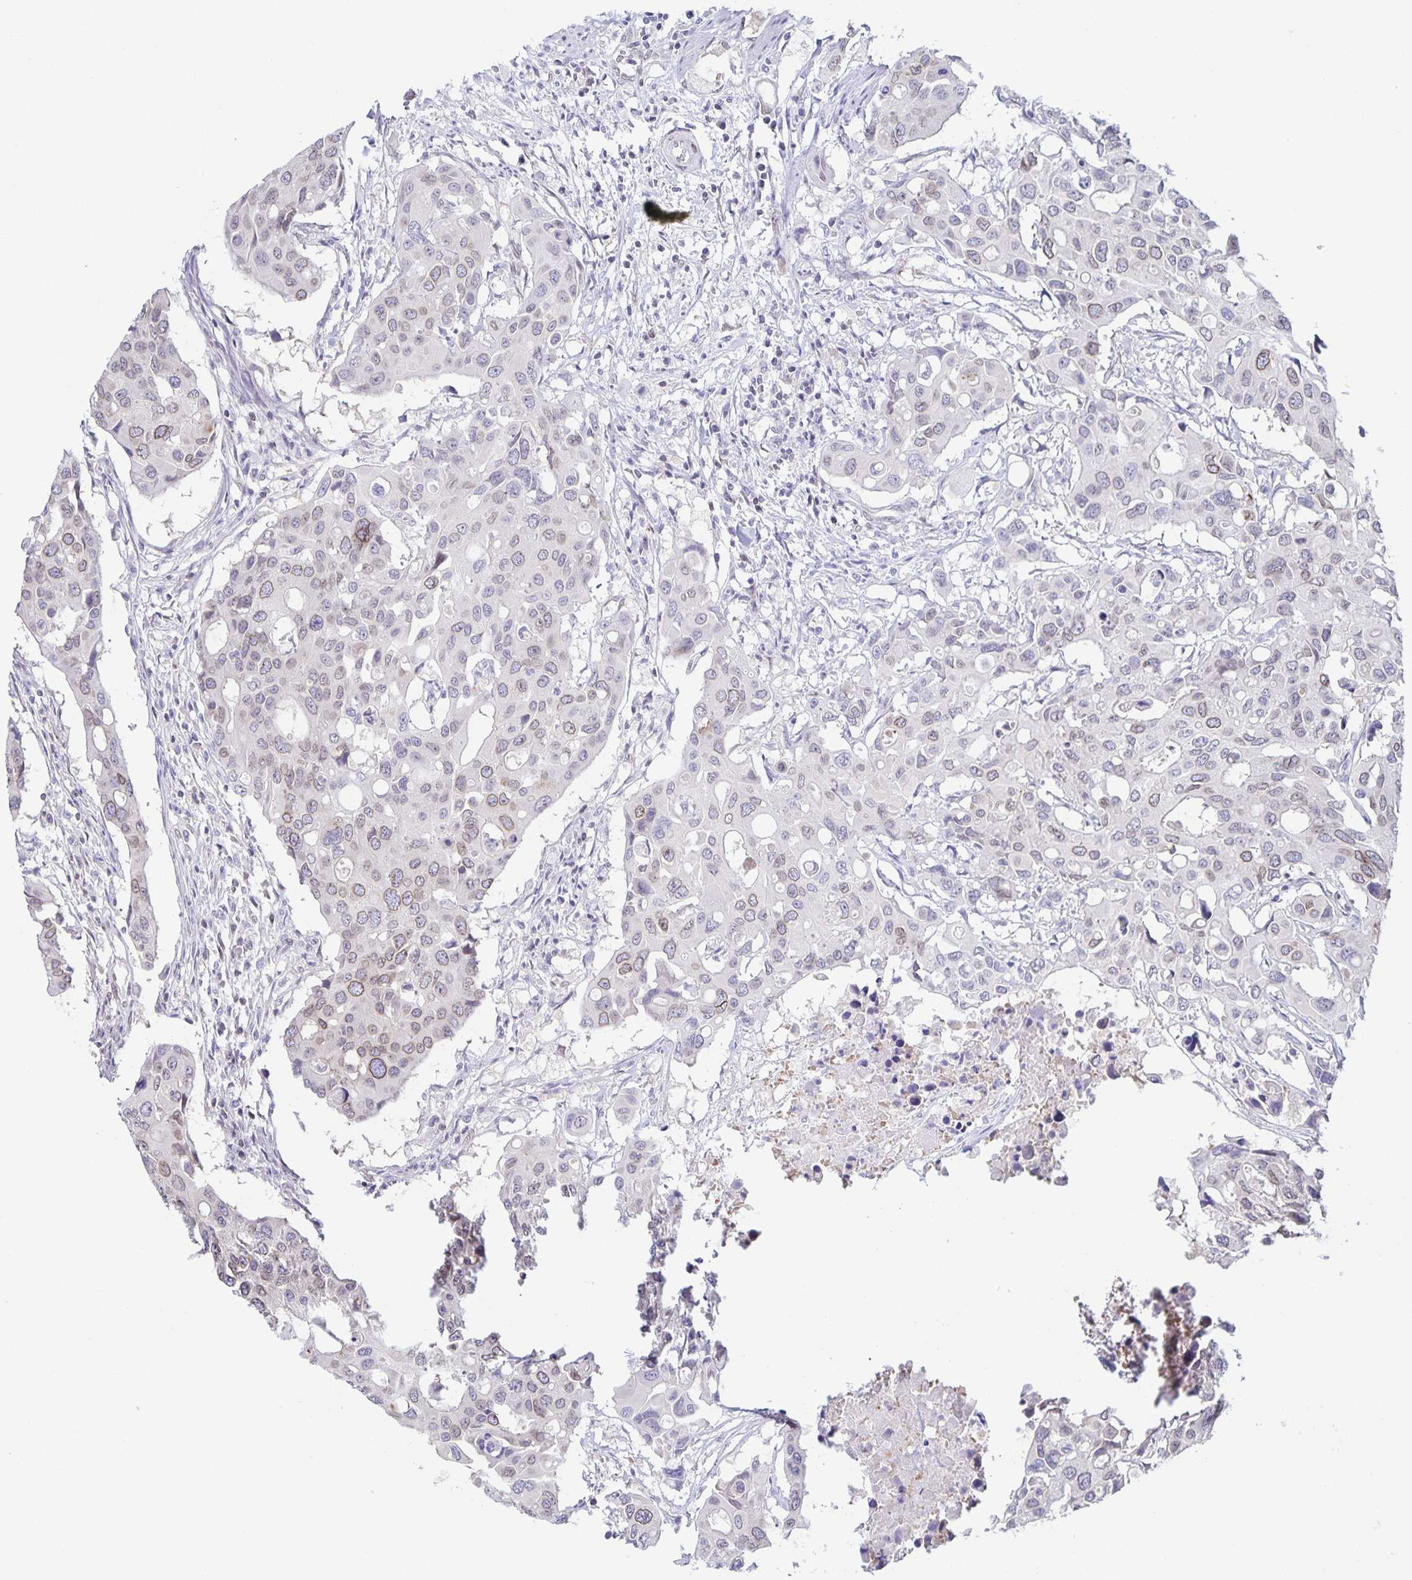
{"staining": {"intensity": "weak", "quantity": "<25%", "location": "cytoplasmic/membranous,nuclear"}, "tissue": "colorectal cancer", "cell_type": "Tumor cells", "image_type": "cancer", "snomed": [{"axis": "morphology", "description": "Adenocarcinoma, NOS"}, {"axis": "topography", "description": "Colon"}], "caption": "This is a image of immunohistochemistry staining of colorectal cancer, which shows no positivity in tumor cells.", "gene": "SYNE2", "patient": {"sex": "male", "age": 77}}